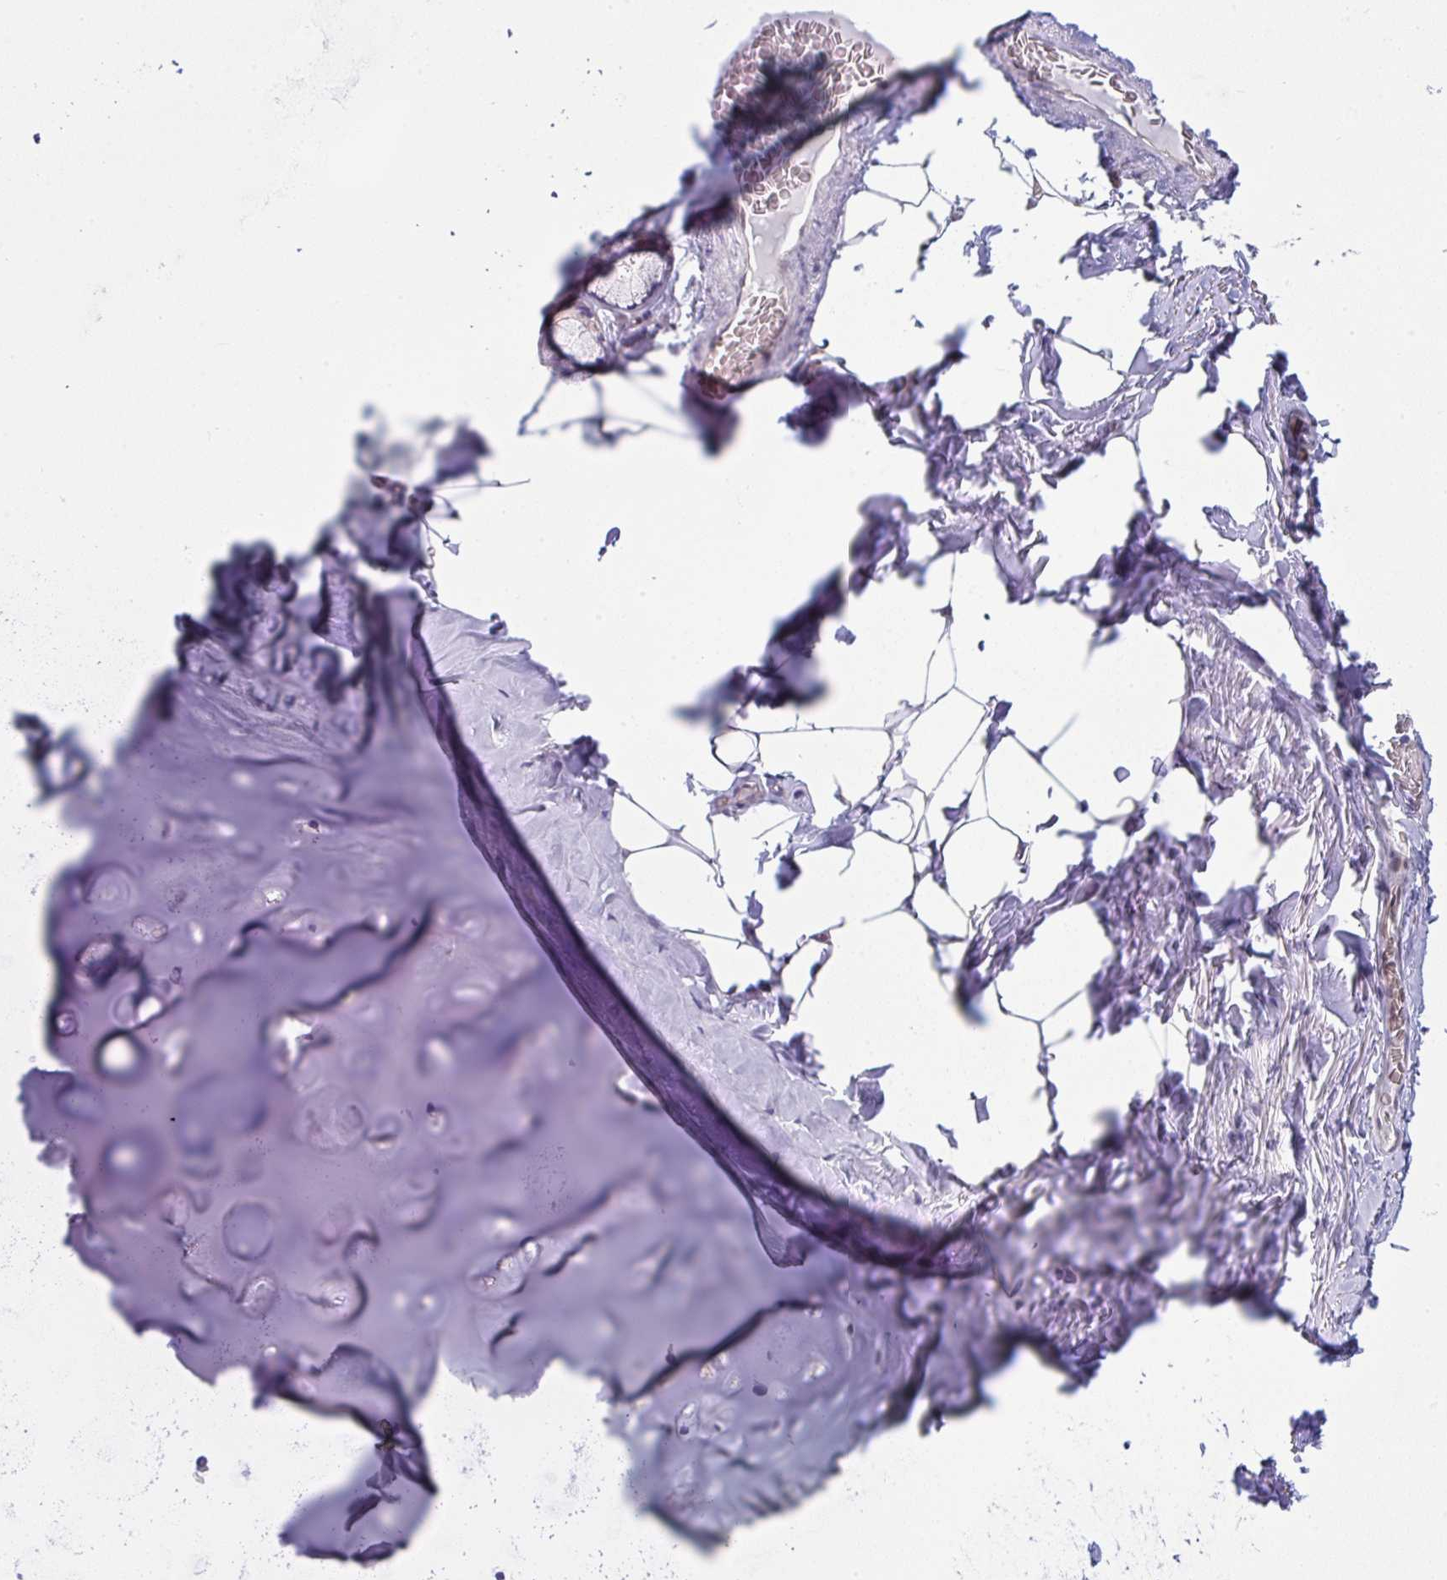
{"staining": {"intensity": "negative", "quantity": "none", "location": "none"}, "tissue": "adipose tissue", "cell_type": "Adipocytes", "image_type": "normal", "snomed": [{"axis": "morphology", "description": "Normal tissue, NOS"}, {"axis": "topography", "description": "Cartilage tissue"}, {"axis": "topography", "description": "Bronchus"}, {"axis": "topography", "description": "Peripheral nerve tissue"}], "caption": "Immunohistochemical staining of normal human adipose tissue exhibits no significant positivity in adipocytes. (DAB immunohistochemistry, high magnification).", "gene": "ALDH16A1", "patient": {"sex": "male", "age": 67}}